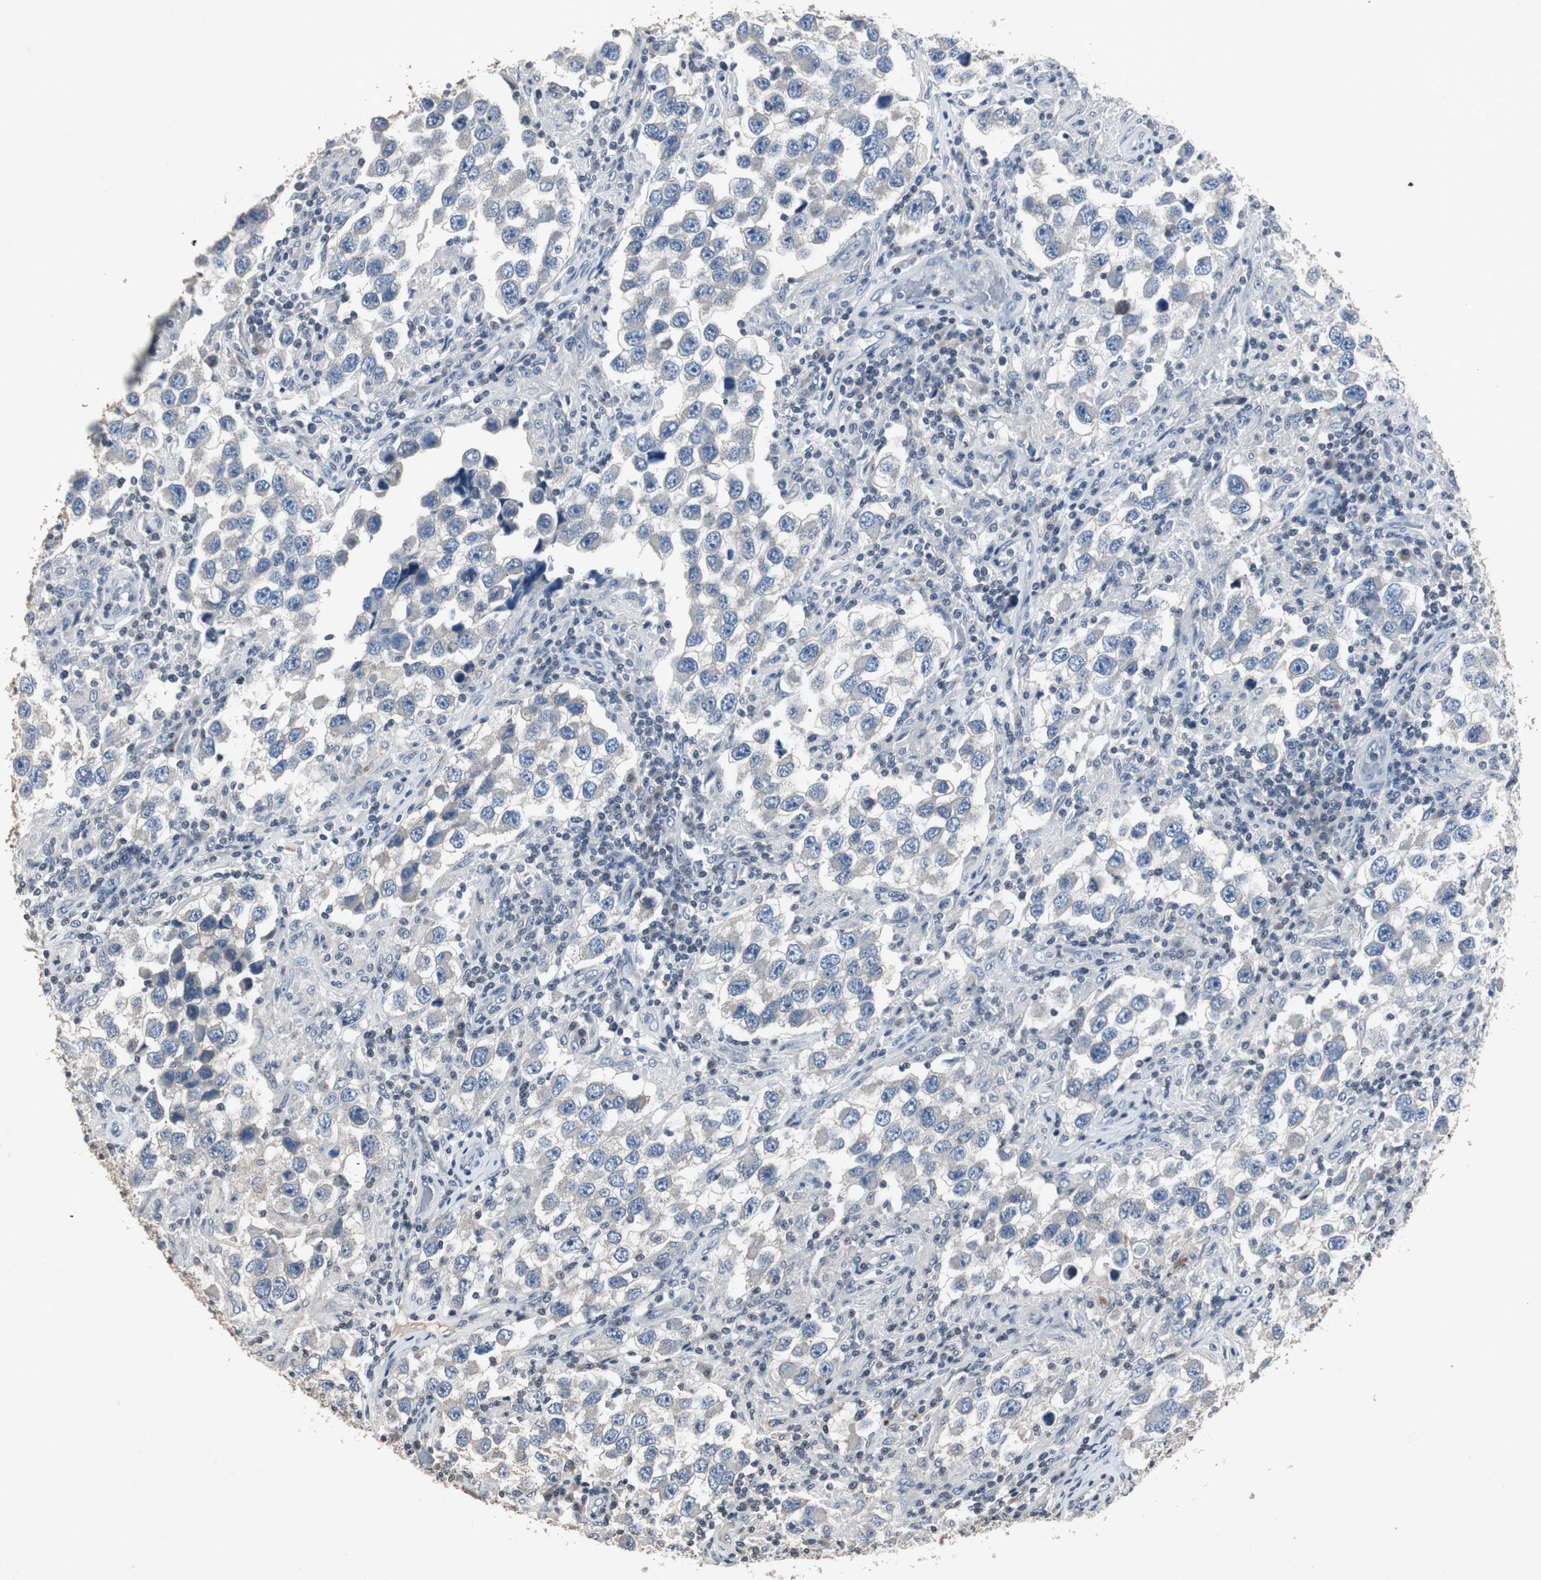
{"staining": {"intensity": "negative", "quantity": "none", "location": "none"}, "tissue": "testis cancer", "cell_type": "Tumor cells", "image_type": "cancer", "snomed": [{"axis": "morphology", "description": "Carcinoma, Embryonal, NOS"}, {"axis": "topography", "description": "Testis"}], "caption": "This is an IHC image of testis cancer (embryonal carcinoma). There is no staining in tumor cells.", "gene": "ADNP2", "patient": {"sex": "male", "age": 21}}